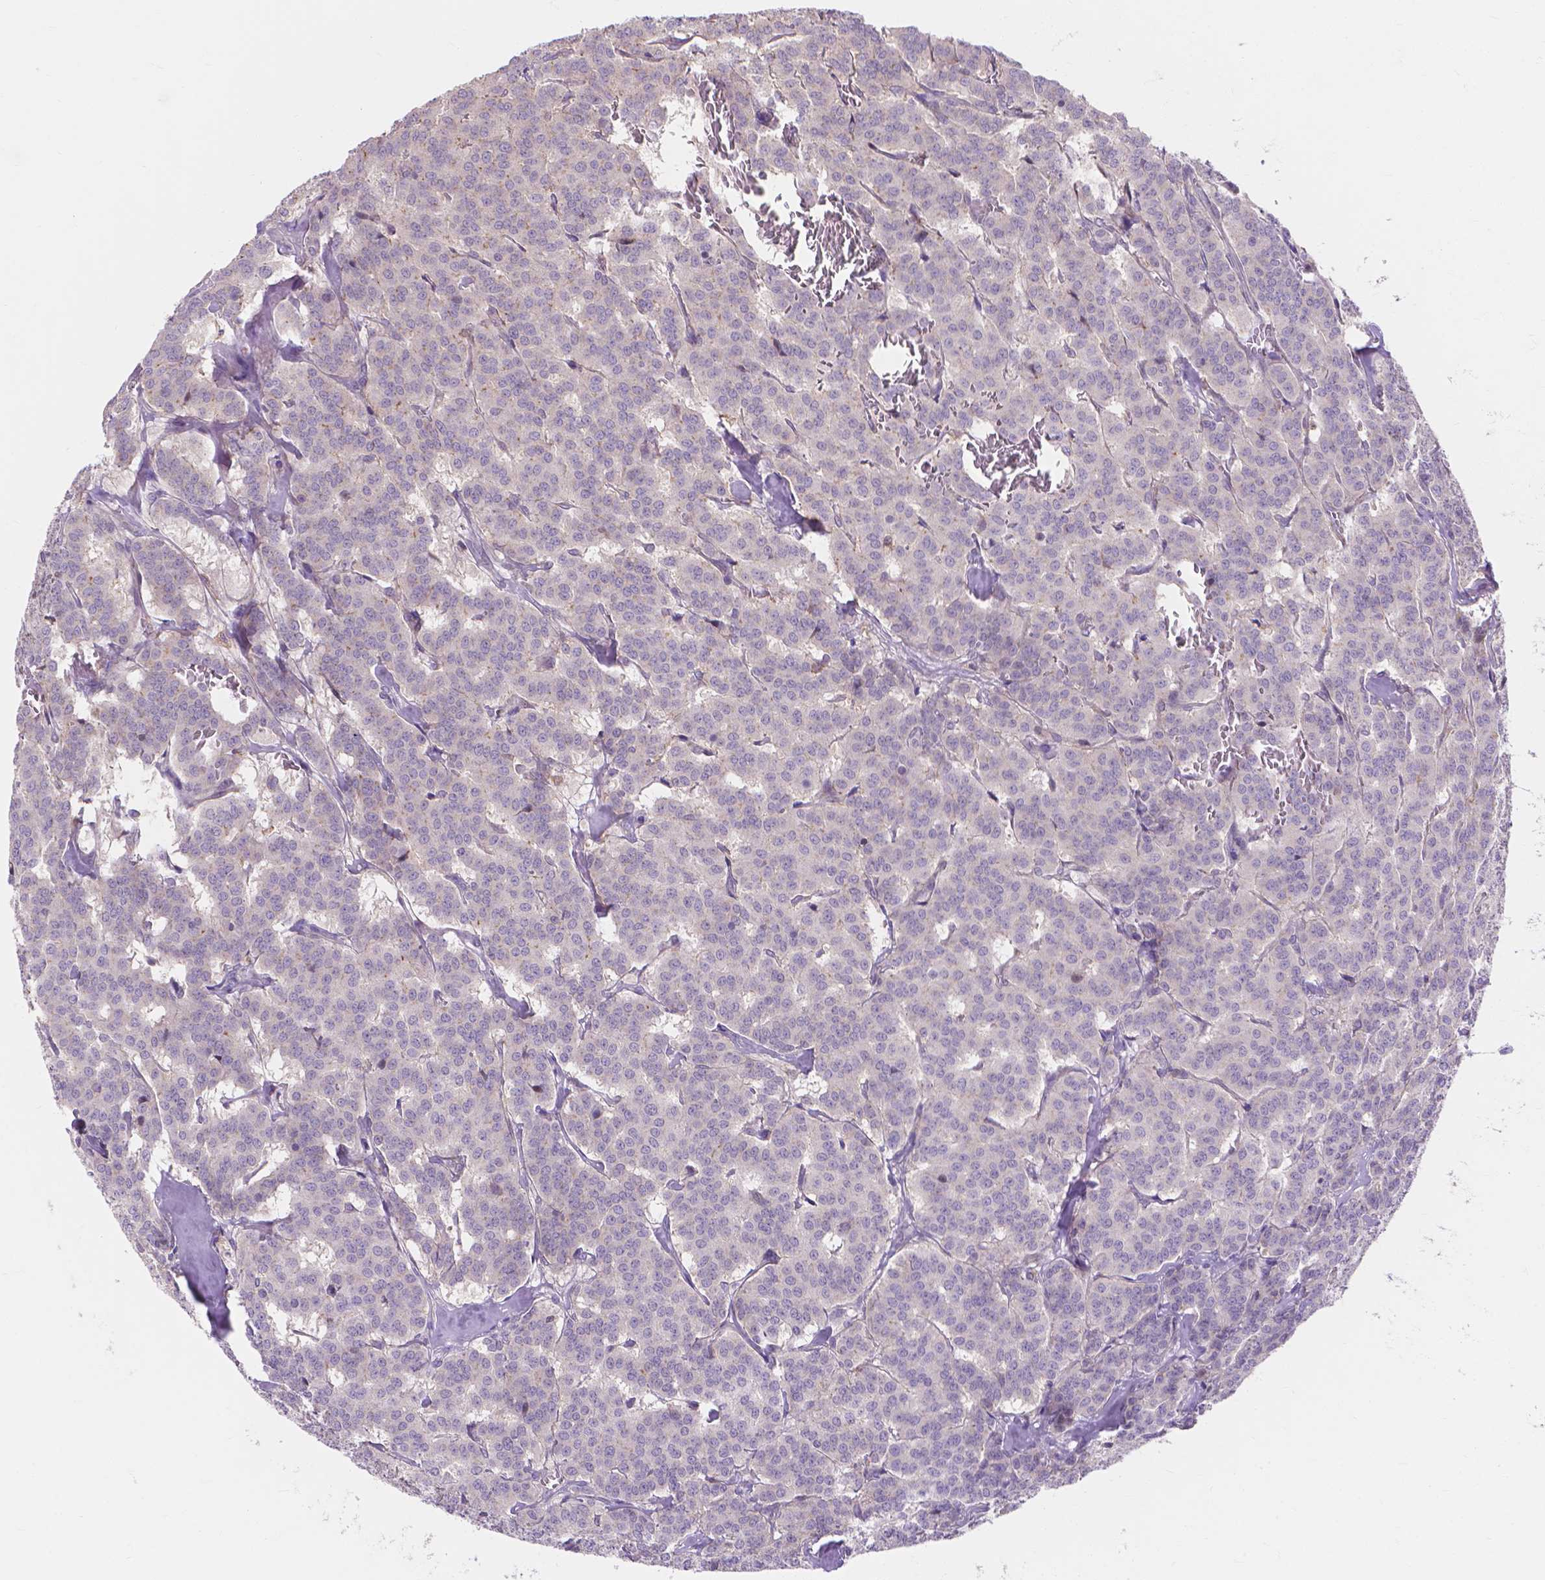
{"staining": {"intensity": "negative", "quantity": "none", "location": "none"}, "tissue": "carcinoid", "cell_type": "Tumor cells", "image_type": "cancer", "snomed": [{"axis": "morphology", "description": "Normal tissue, NOS"}, {"axis": "morphology", "description": "Carcinoid, malignant, NOS"}, {"axis": "topography", "description": "Lung"}], "caption": "Immunohistochemistry image of neoplastic tissue: carcinoid stained with DAB (3,3'-diaminobenzidine) demonstrates no significant protein expression in tumor cells. (Immunohistochemistry, brightfield microscopy, high magnification).", "gene": "PRDM13", "patient": {"sex": "female", "age": 46}}